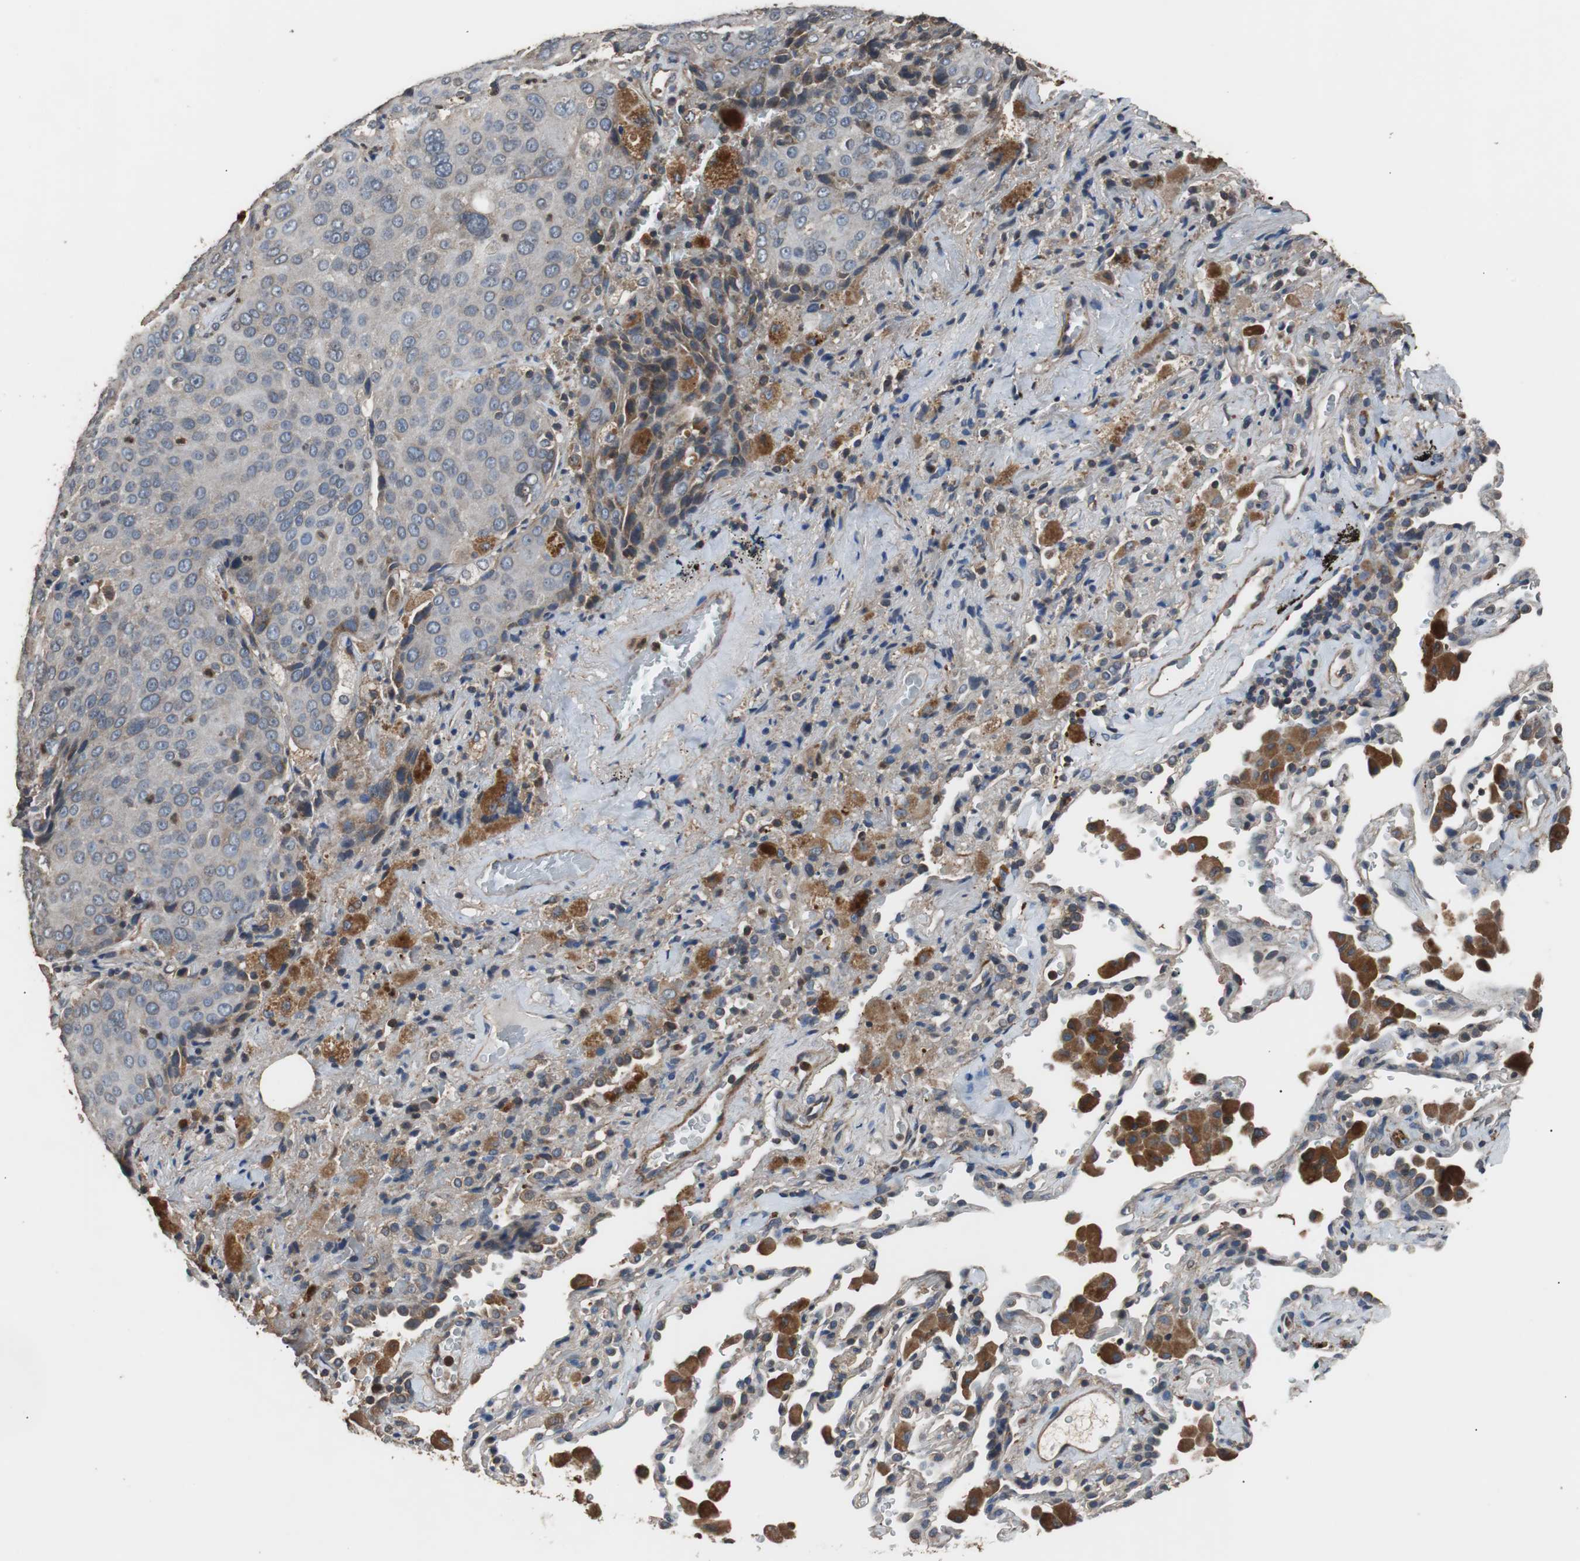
{"staining": {"intensity": "weak", "quantity": "25%-75%", "location": "cytoplasmic/membranous"}, "tissue": "lung cancer", "cell_type": "Tumor cells", "image_type": "cancer", "snomed": [{"axis": "morphology", "description": "Squamous cell carcinoma, NOS"}, {"axis": "topography", "description": "Lung"}], "caption": "There is low levels of weak cytoplasmic/membranous staining in tumor cells of lung cancer (squamous cell carcinoma), as demonstrated by immunohistochemical staining (brown color).", "gene": "PITRM1", "patient": {"sex": "male", "age": 54}}